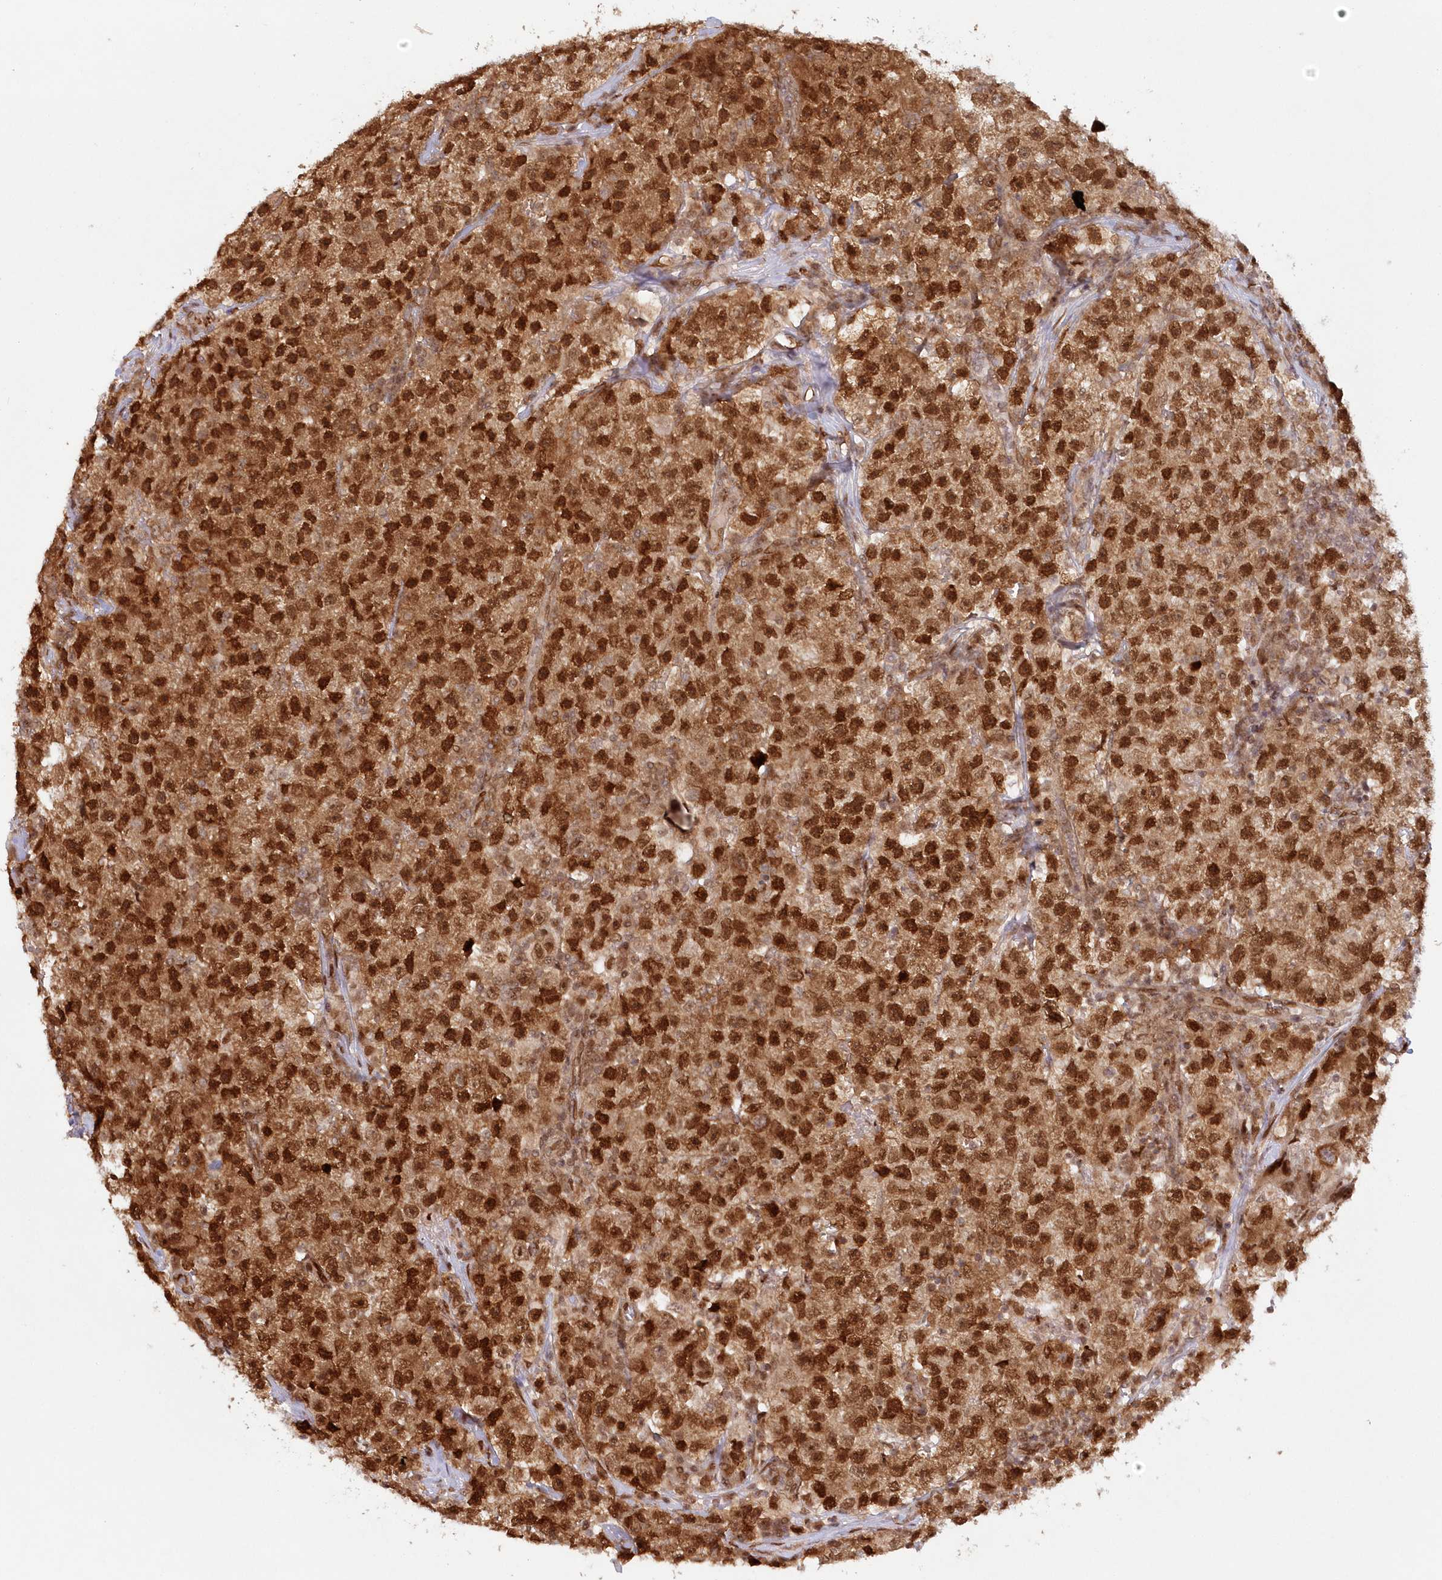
{"staining": {"intensity": "strong", "quantity": ">75%", "location": "cytoplasmic/membranous,nuclear"}, "tissue": "testis cancer", "cell_type": "Tumor cells", "image_type": "cancer", "snomed": [{"axis": "morphology", "description": "Seminoma, NOS"}, {"axis": "topography", "description": "Testis"}], "caption": "This histopathology image displays testis cancer stained with IHC to label a protein in brown. The cytoplasmic/membranous and nuclear of tumor cells show strong positivity for the protein. Nuclei are counter-stained blue.", "gene": "TOGARAM2", "patient": {"sex": "male", "age": 22}}